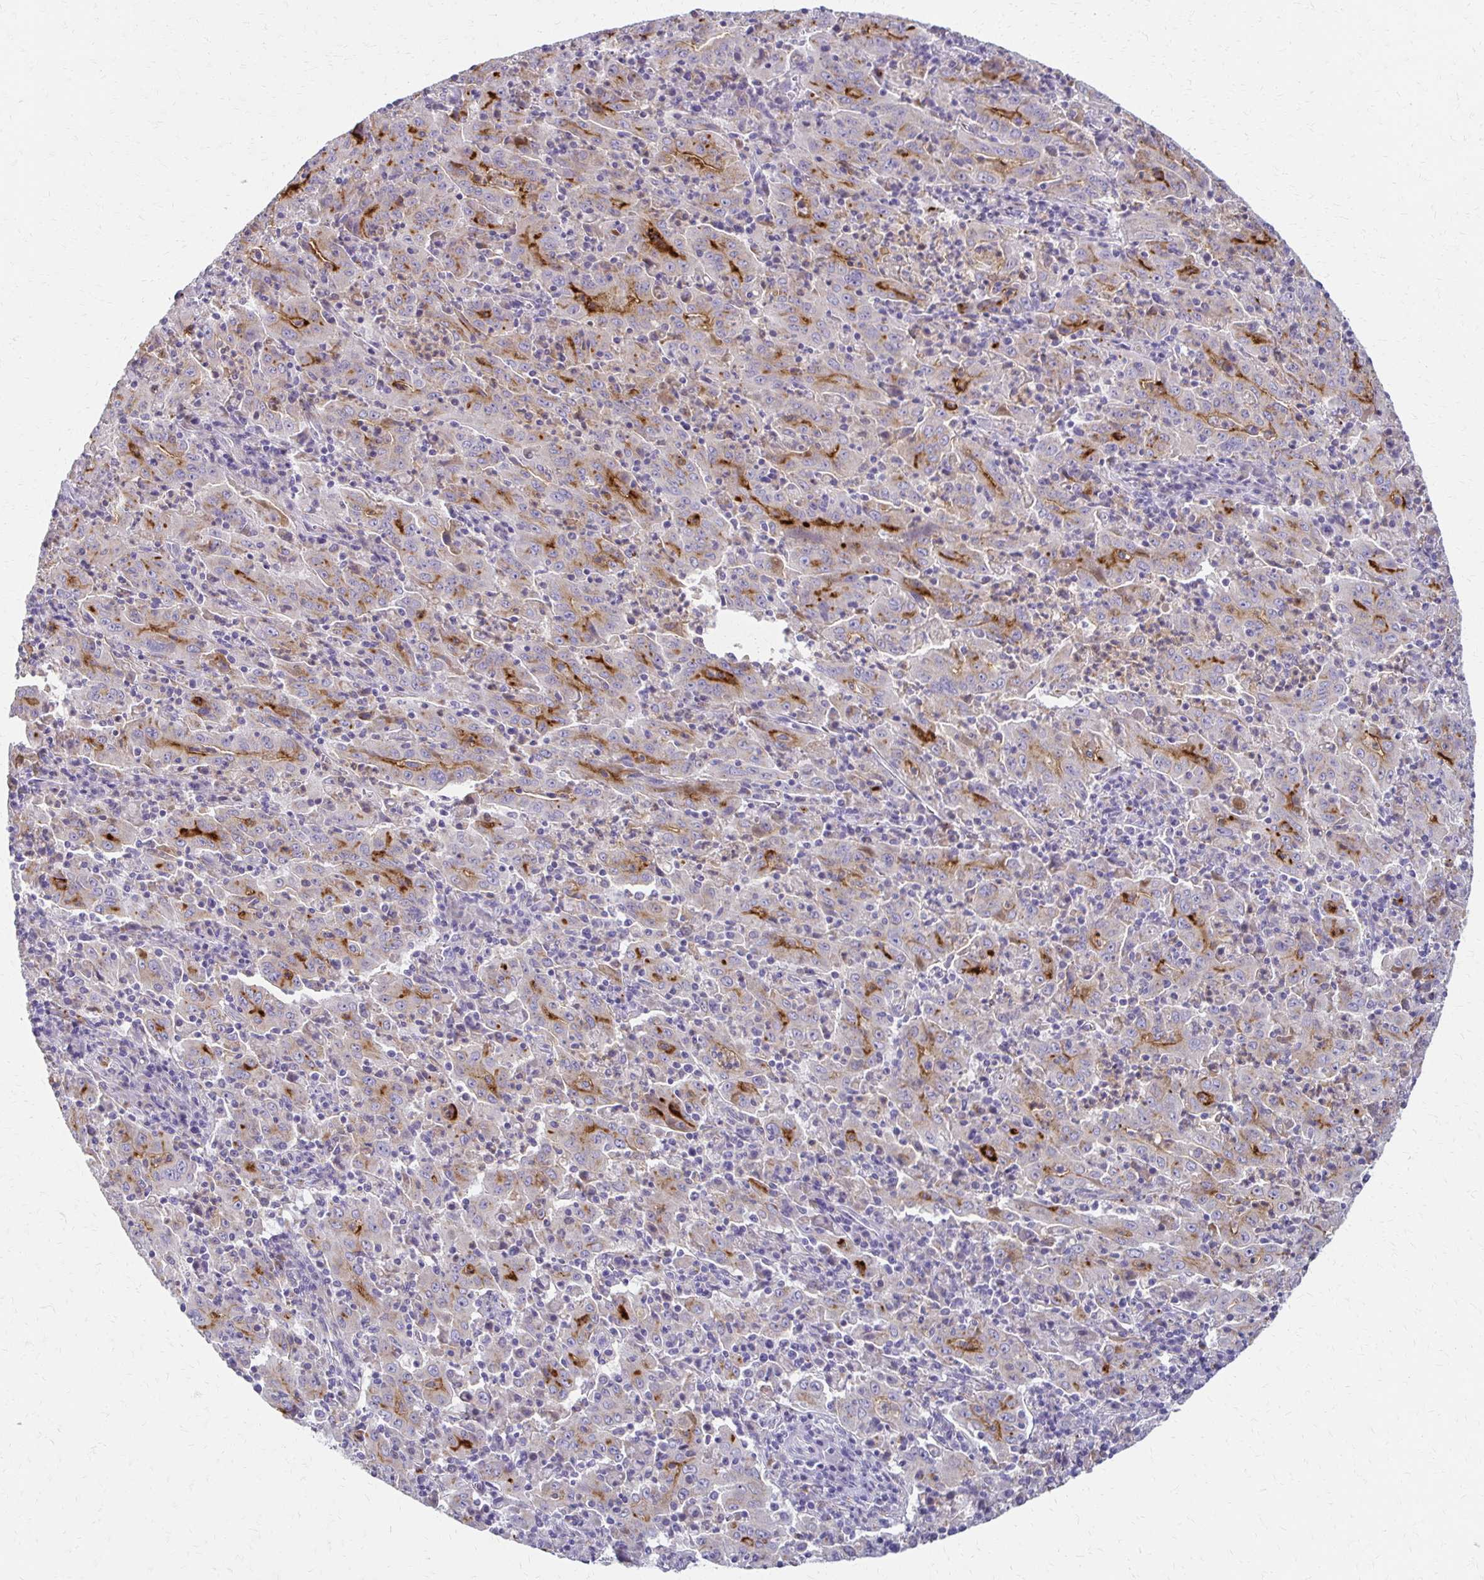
{"staining": {"intensity": "moderate", "quantity": "<25%", "location": "cytoplasmic/membranous"}, "tissue": "pancreatic cancer", "cell_type": "Tumor cells", "image_type": "cancer", "snomed": [{"axis": "morphology", "description": "Adenocarcinoma, NOS"}, {"axis": "topography", "description": "Pancreas"}], "caption": "Immunohistochemical staining of human pancreatic cancer (adenocarcinoma) displays low levels of moderate cytoplasmic/membranous positivity in approximately <25% of tumor cells. (Stains: DAB in brown, nuclei in blue, Microscopy: brightfield microscopy at high magnification).", "gene": "BBS12", "patient": {"sex": "male", "age": 63}}